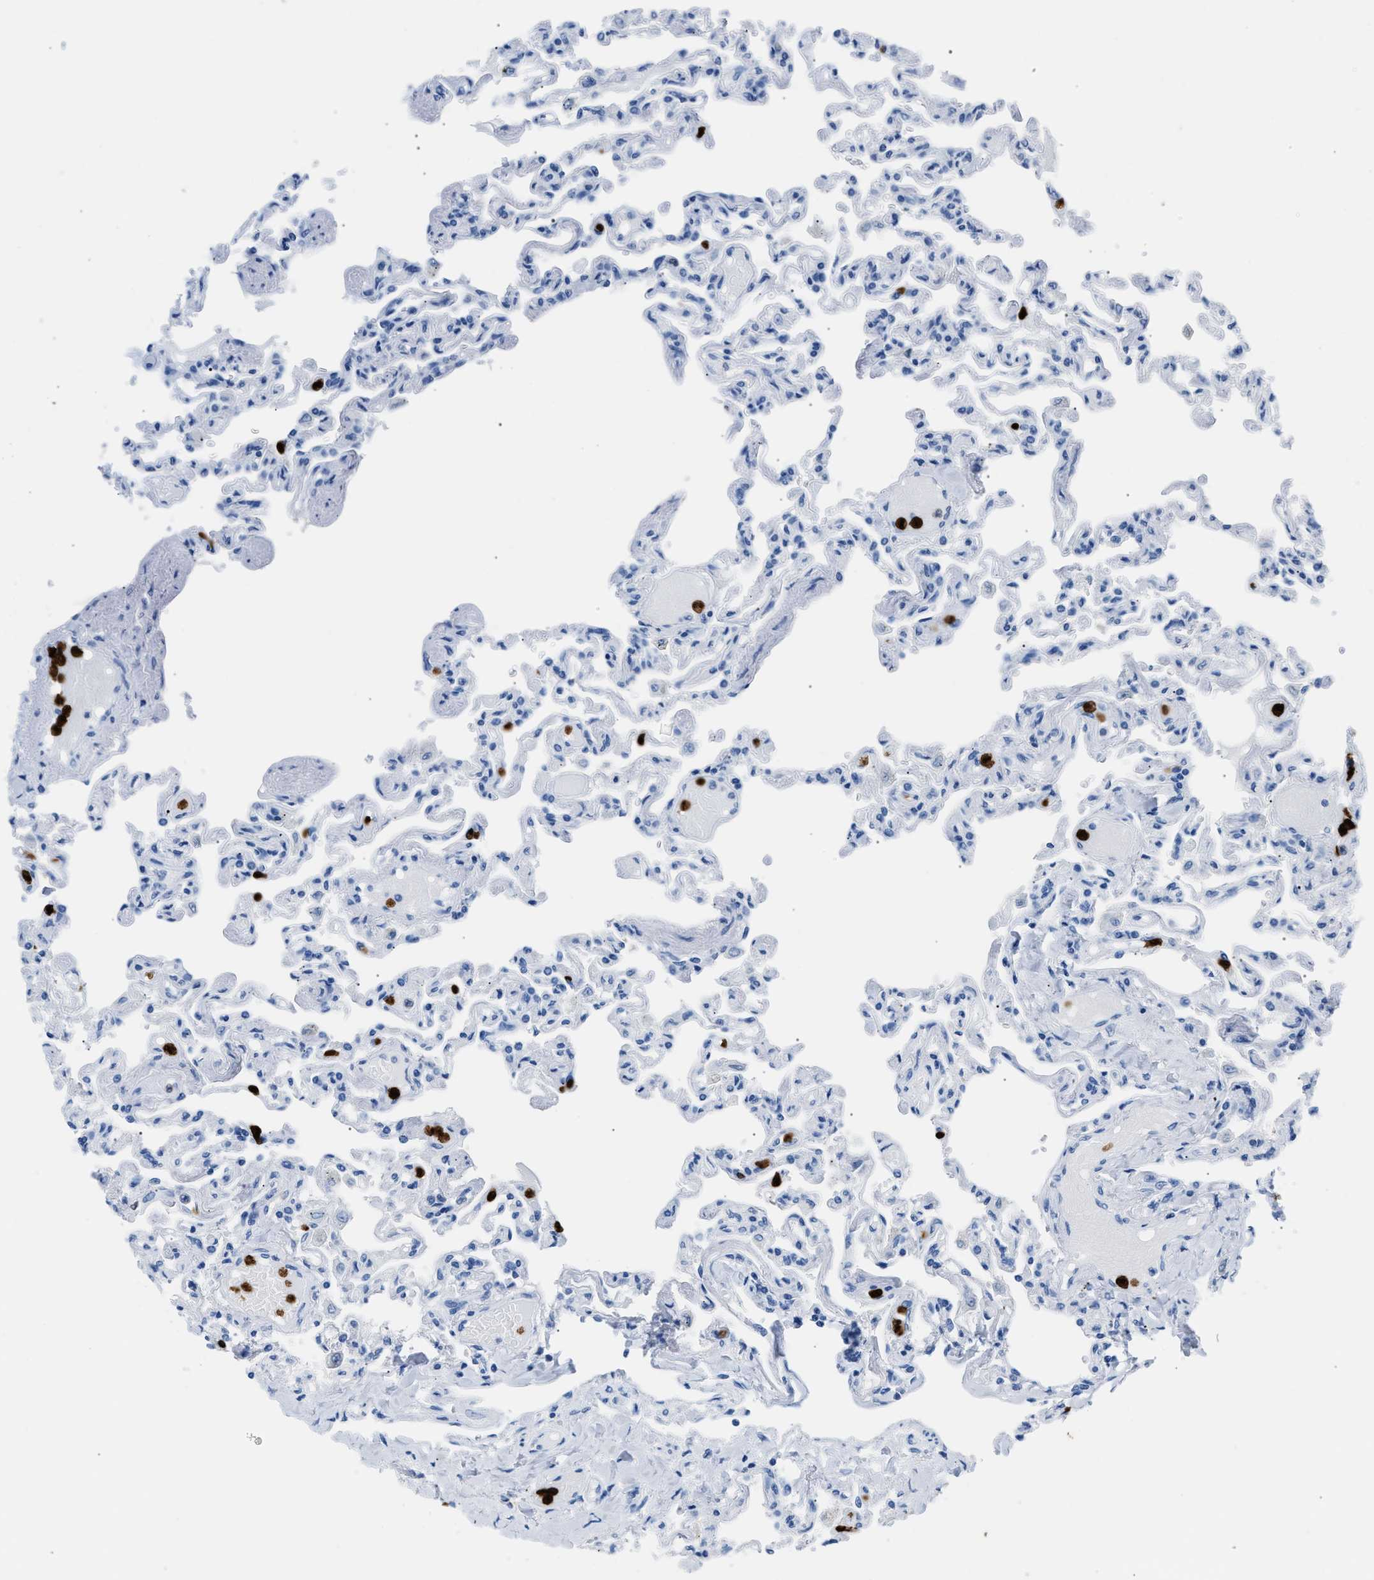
{"staining": {"intensity": "negative", "quantity": "none", "location": "none"}, "tissue": "lung", "cell_type": "Alveolar cells", "image_type": "normal", "snomed": [{"axis": "morphology", "description": "Normal tissue, NOS"}, {"axis": "topography", "description": "Lung"}], "caption": "This is an IHC photomicrograph of unremarkable lung. There is no staining in alveolar cells.", "gene": "S100P", "patient": {"sex": "male", "age": 21}}